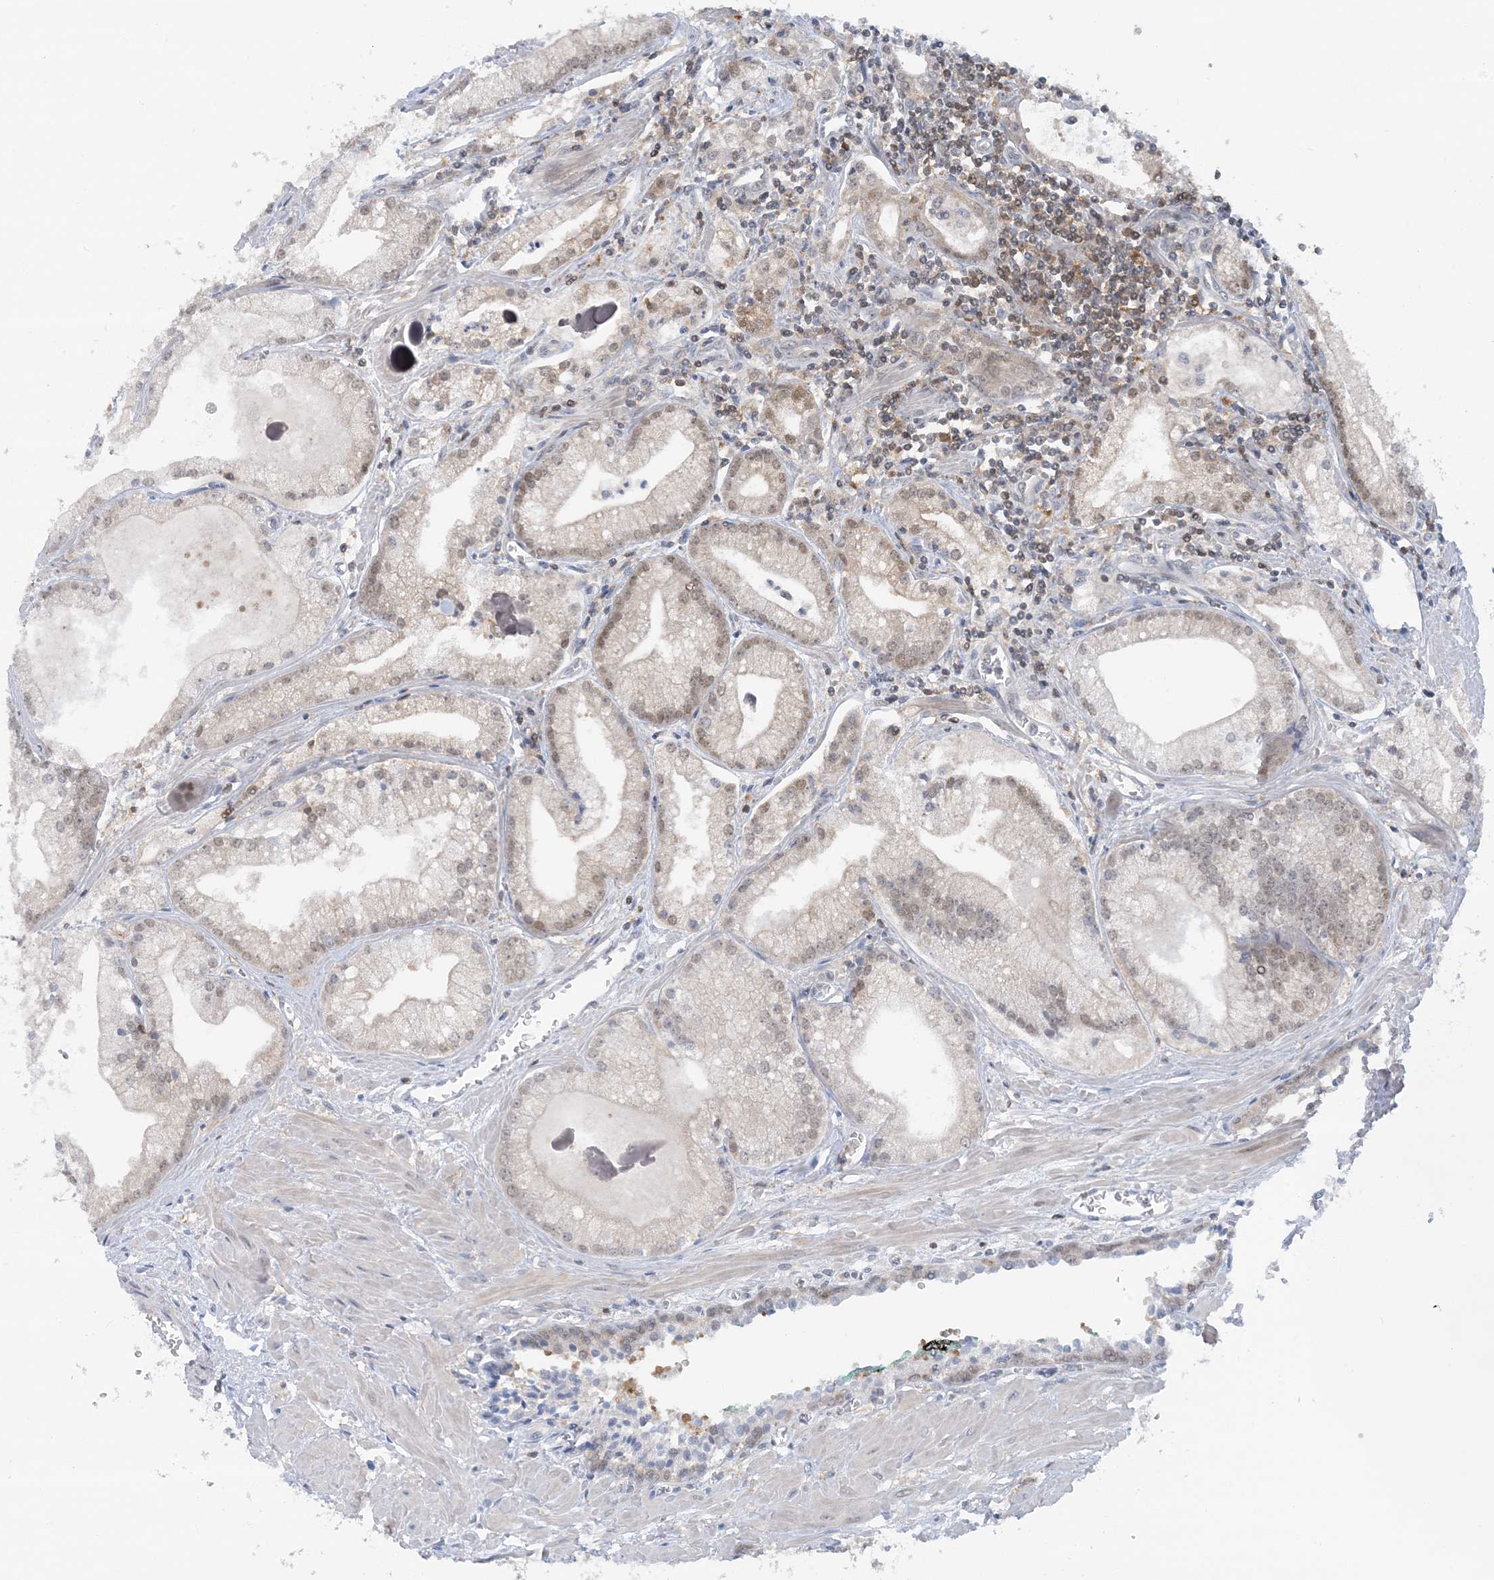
{"staining": {"intensity": "weak", "quantity": "25%-75%", "location": "nuclear"}, "tissue": "prostate cancer", "cell_type": "Tumor cells", "image_type": "cancer", "snomed": [{"axis": "morphology", "description": "Adenocarcinoma, Low grade"}, {"axis": "topography", "description": "Prostate"}], "caption": "High-power microscopy captured an IHC histopathology image of prostate cancer (low-grade adenocarcinoma), revealing weak nuclear expression in approximately 25%-75% of tumor cells. (brown staining indicates protein expression, while blue staining denotes nuclei).", "gene": "OGA", "patient": {"sex": "male", "age": 67}}